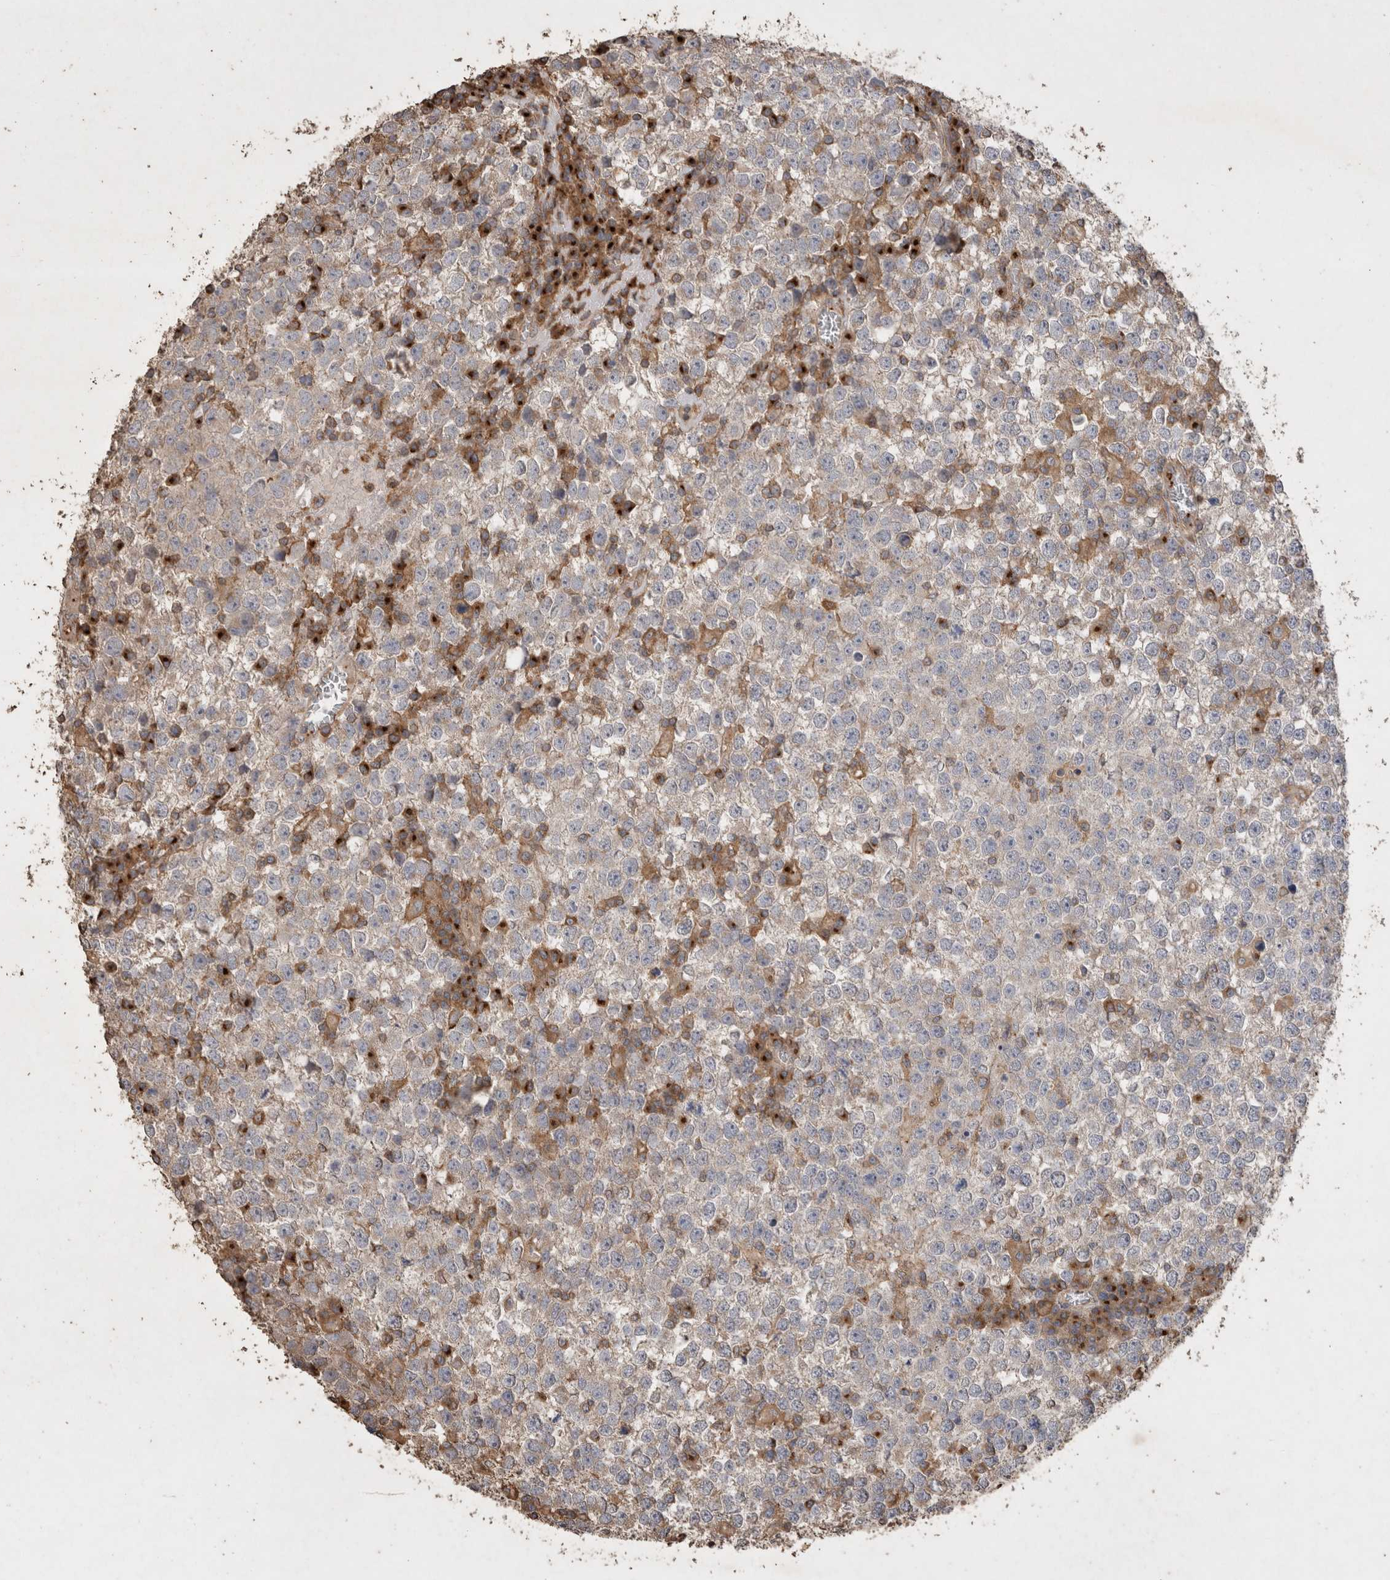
{"staining": {"intensity": "weak", "quantity": "<25%", "location": "cytoplasmic/membranous"}, "tissue": "testis cancer", "cell_type": "Tumor cells", "image_type": "cancer", "snomed": [{"axis": "morphology", "description": "Seminoma, NOS"}, {"axis": "topography", "description": "Testis"}], "caption": "This histopathology image is of seminoma (testis) stained with immunohistochemistry to label a protein in brown with the nuclei are counter-stained blue. There is no positivity in tumor cells.", "gene": "SNX31", "patient": {"sex": "male", "age": 65}}